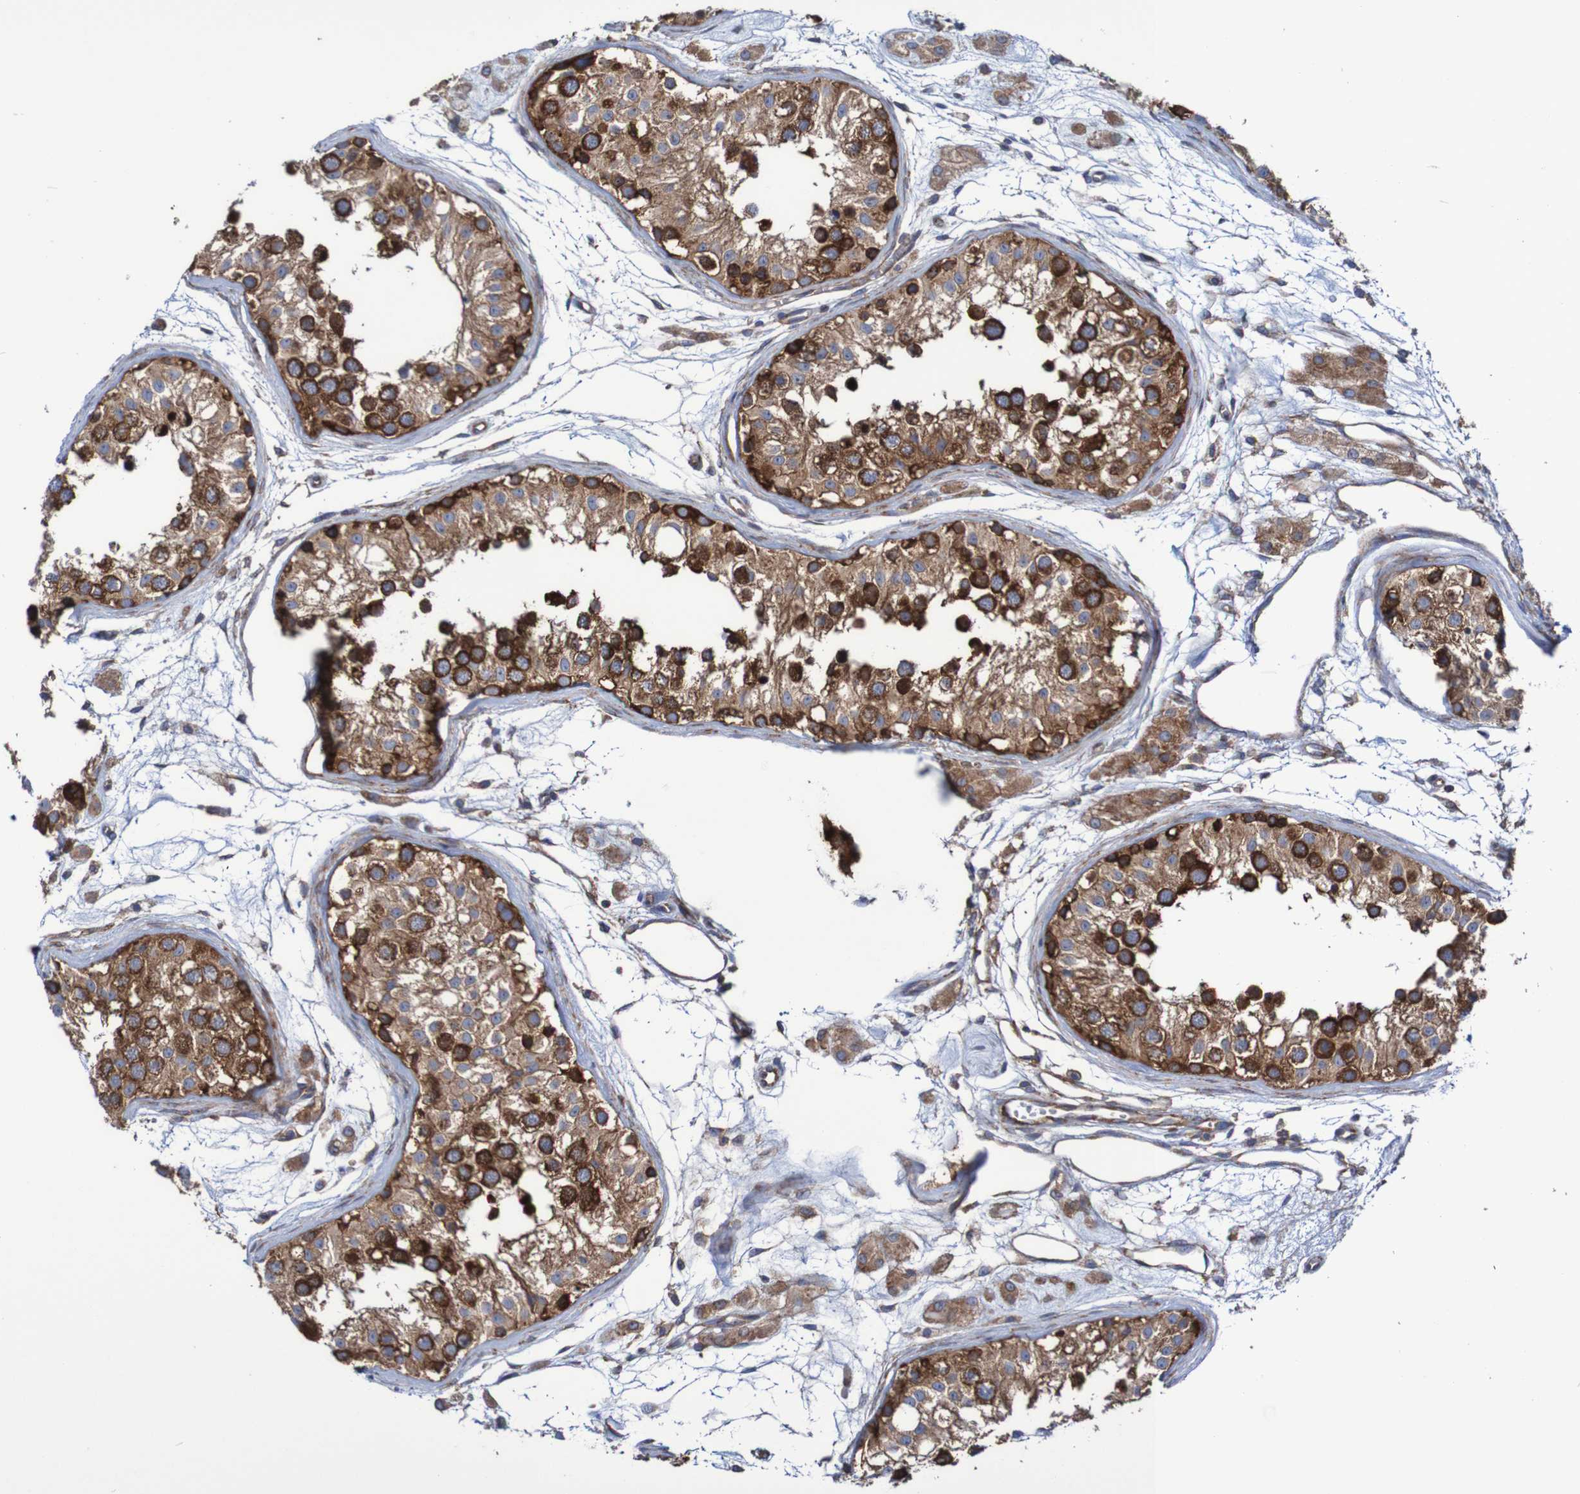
{"staining": {"intensity": "strong", "quantity": ">75%", "location": "cytoplasmic/membranous"}, "tissue": "testis", "cell_type": "Cells in seminiferous ducts", "image_type": "normal", "snomed": [{"axis": "morphology", "description": "Normal tissue, NOS"}, {"axis": "morphology", "description": "Adenocarcinoma, metastatic, NOS"}, {"axis": "topography", "description": "Testis"}], "caption": "A micrograph of testis stained for a protein shows strong cytoplasmic/membranous brown staining in cells in seminiferous ducts.", "gene": "FXR2", "patient": {"sex": "male", "age": 26}}